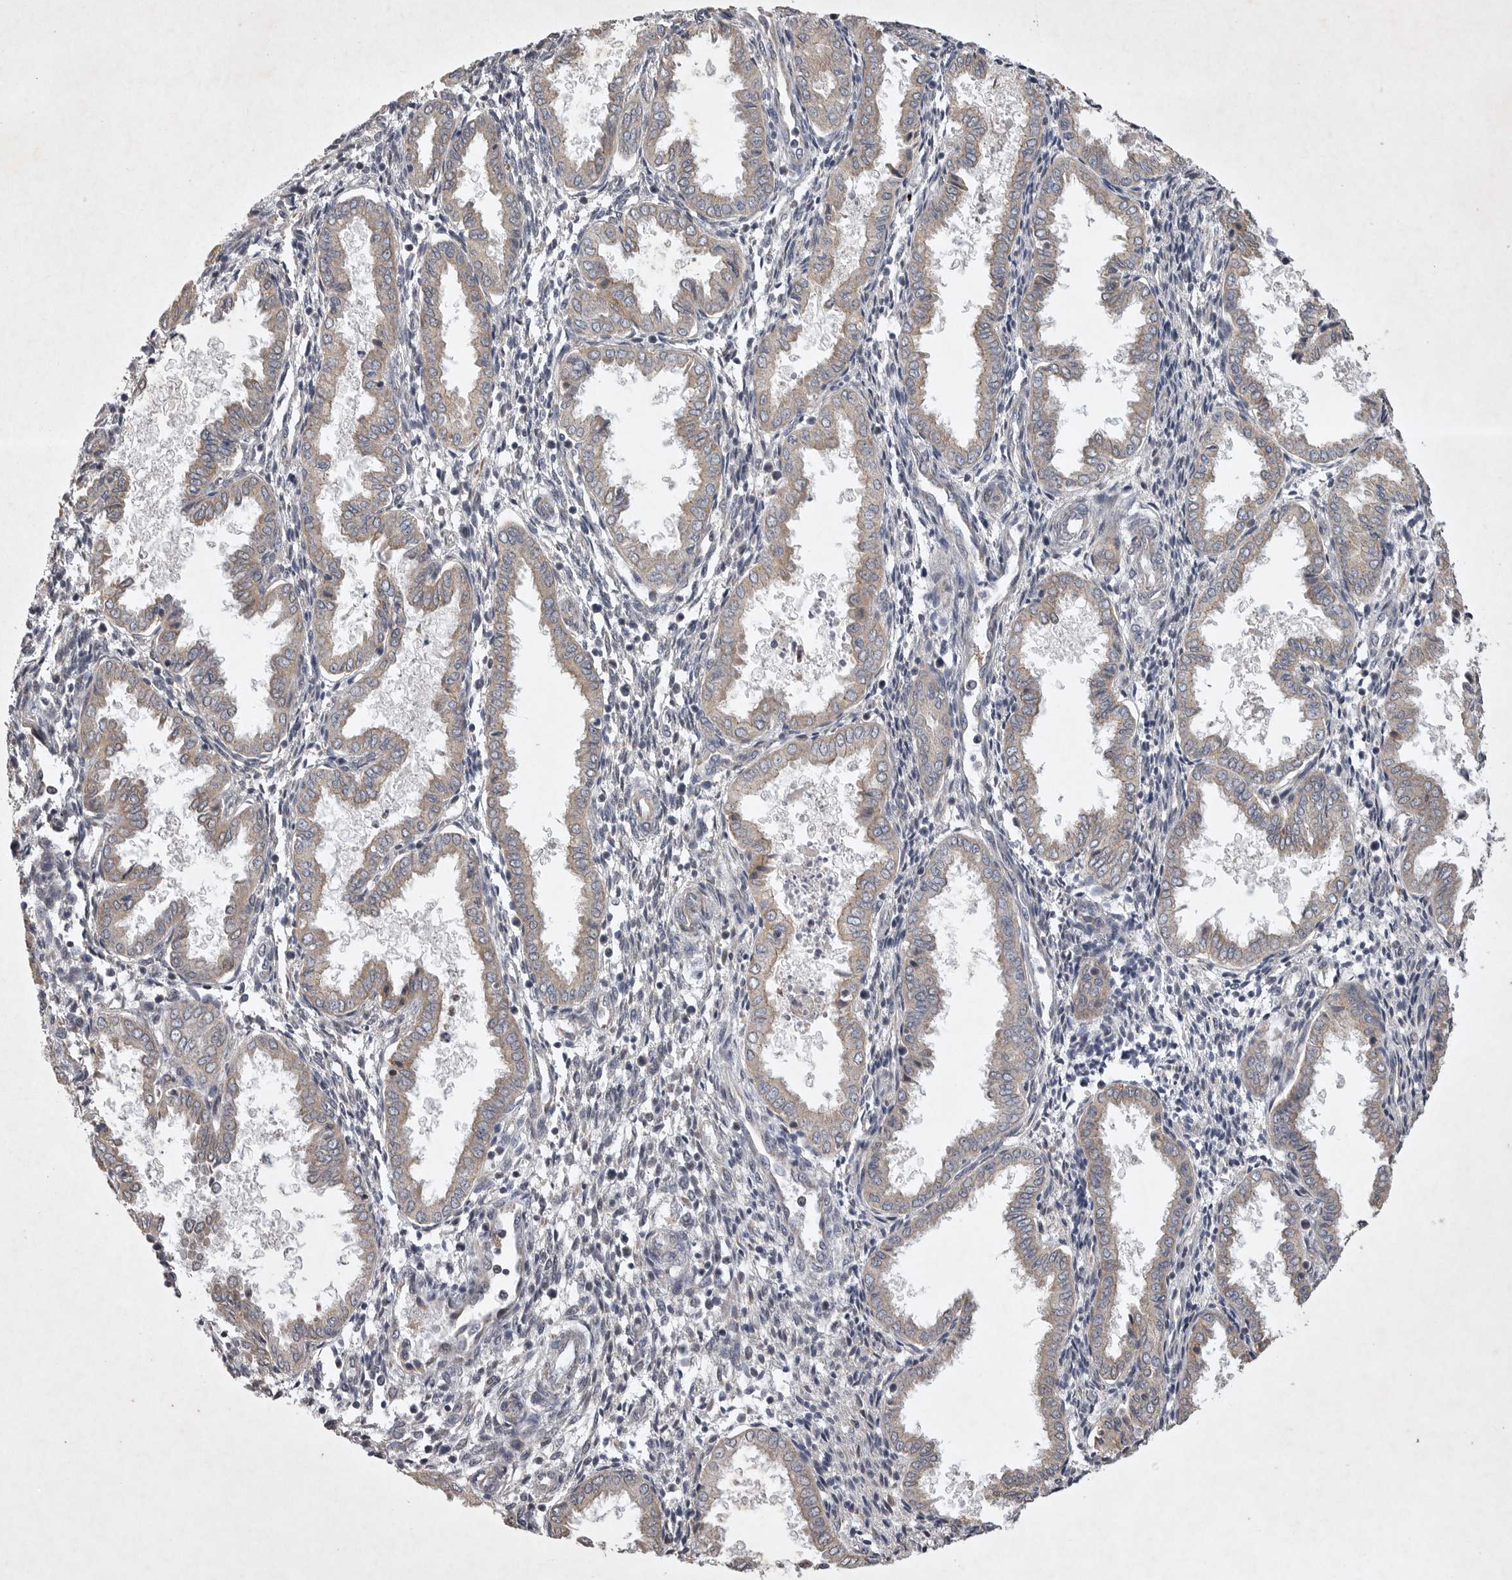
{"staining": {"intensity": "weak", "quantity": "<25%", "location": "cytoplasmic/membranous"}, "tissue": "endometrium", "cell_type": "Cells in endometrial stroma", "image_type": "normal", "snomed": [{"axis": "morphology", "description": "Normal tissue, NOS"}, {"axis": "topography", "description": "Endometrium"}], "caption": "This is a photomicrograph of IHC staining of normal endometrium, which shows no staining in cells in endometrial stroma.", "gene": "EDEM3", "patient": {"sex": "female", "age": 33}}